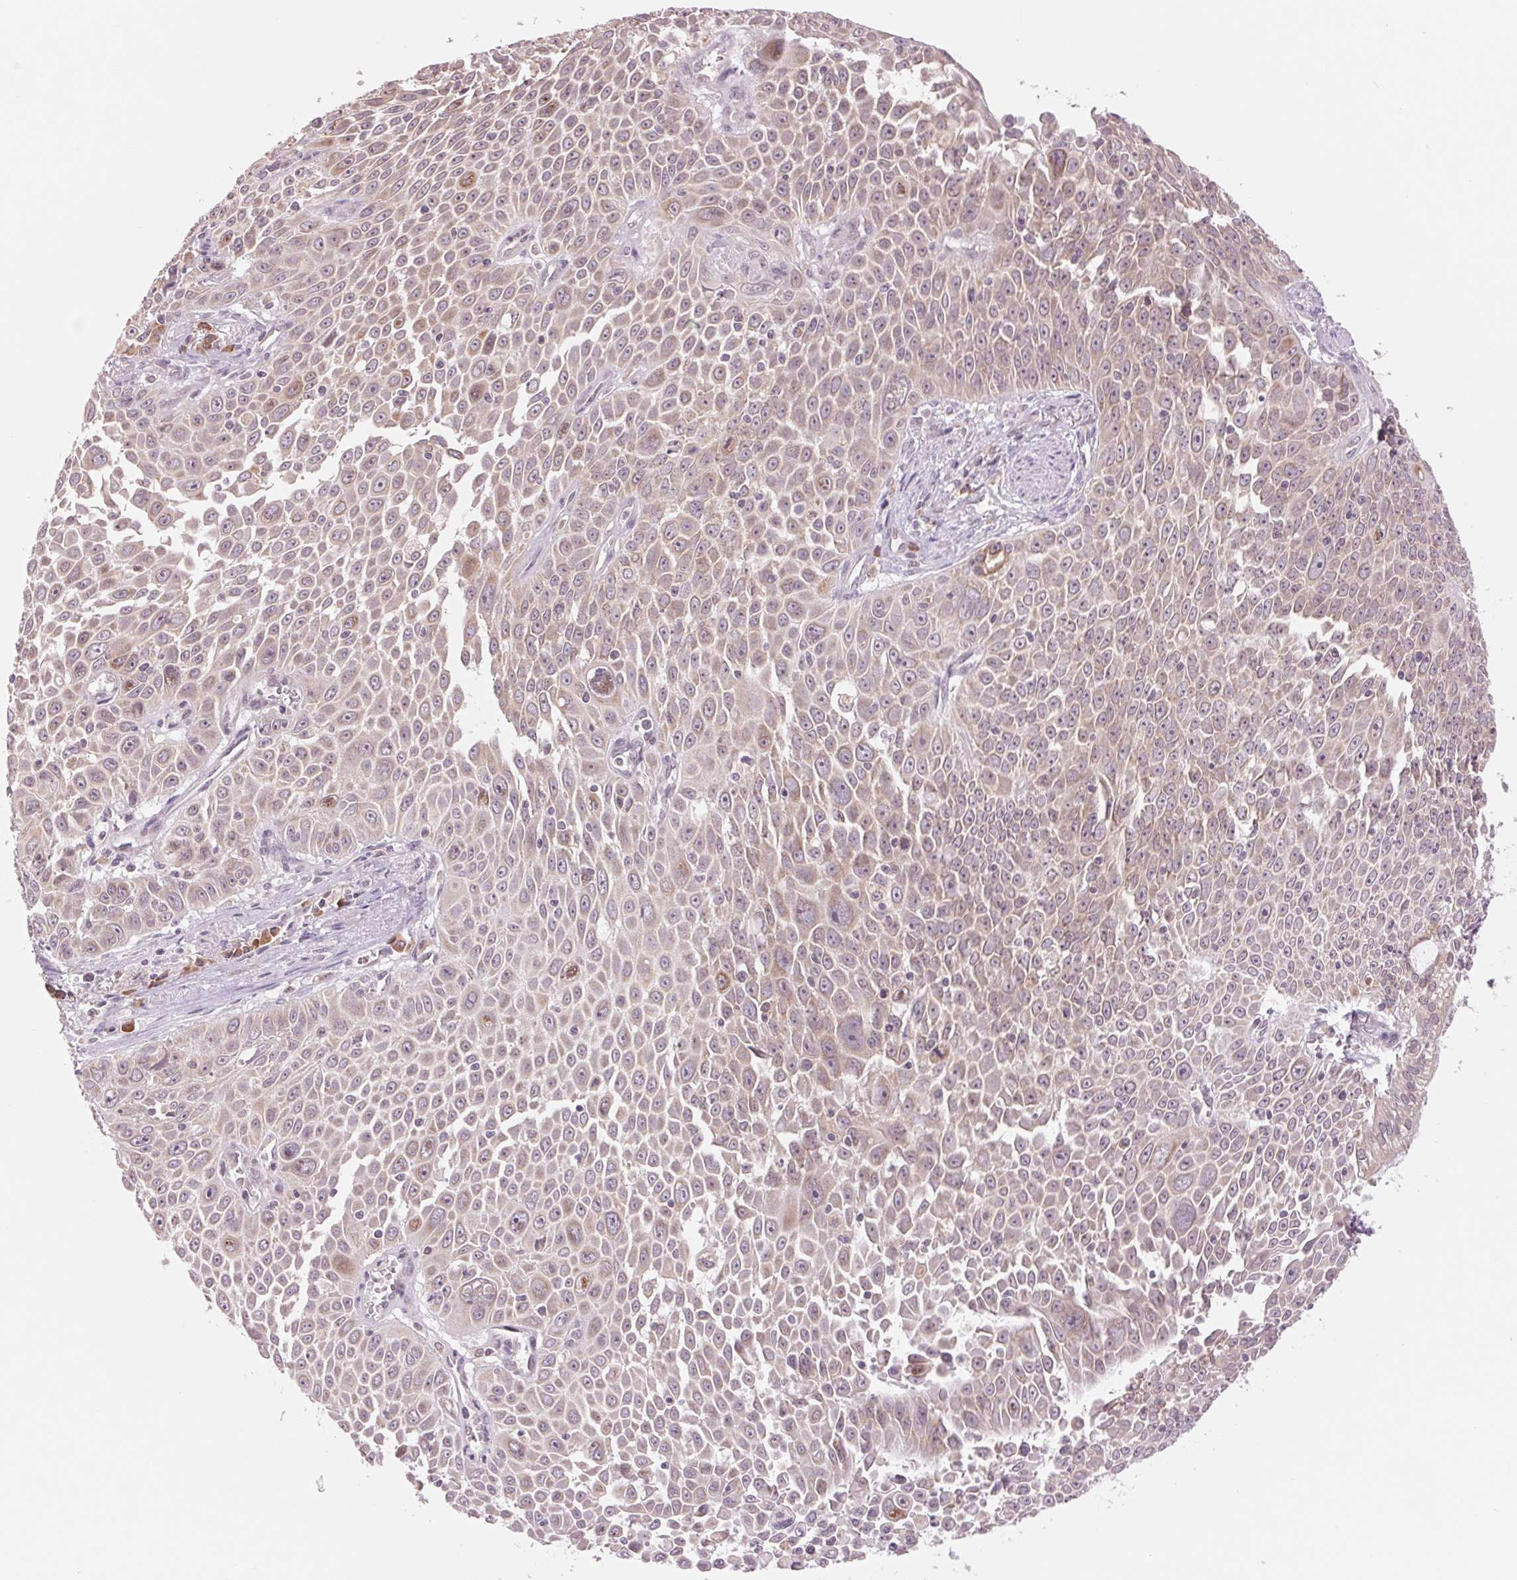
{"staining": {"intensity": "weak", "quantity": "25%-75%", "location": "cytoplasmic/membranous"}, "tissue": "lung cancer", "cell_type": "Tumor cells", "image_type": "cancer", "snomed": [{"axis": "morphology", "description": "Squamous cell carcinoma, NOS"}, {"axis": "morphology", "description": "Squamous cell carcinoma, metastatic, NOS"}, {"axis": "topography", "description": "Lymph node"}, {"axis": "topography", "description": "Lung"}], "caption": "Immunohistochemistry (IHC) image of human lung cancer (metastatic squamous cell carcinoma) stained for a protein (brown), which shows low levels of weak cytoplasmic/membranous staining in approximately 25%-75% of tumor cells.", "gene": "TECR", "patient": {"sex": "female", "age": 62}}